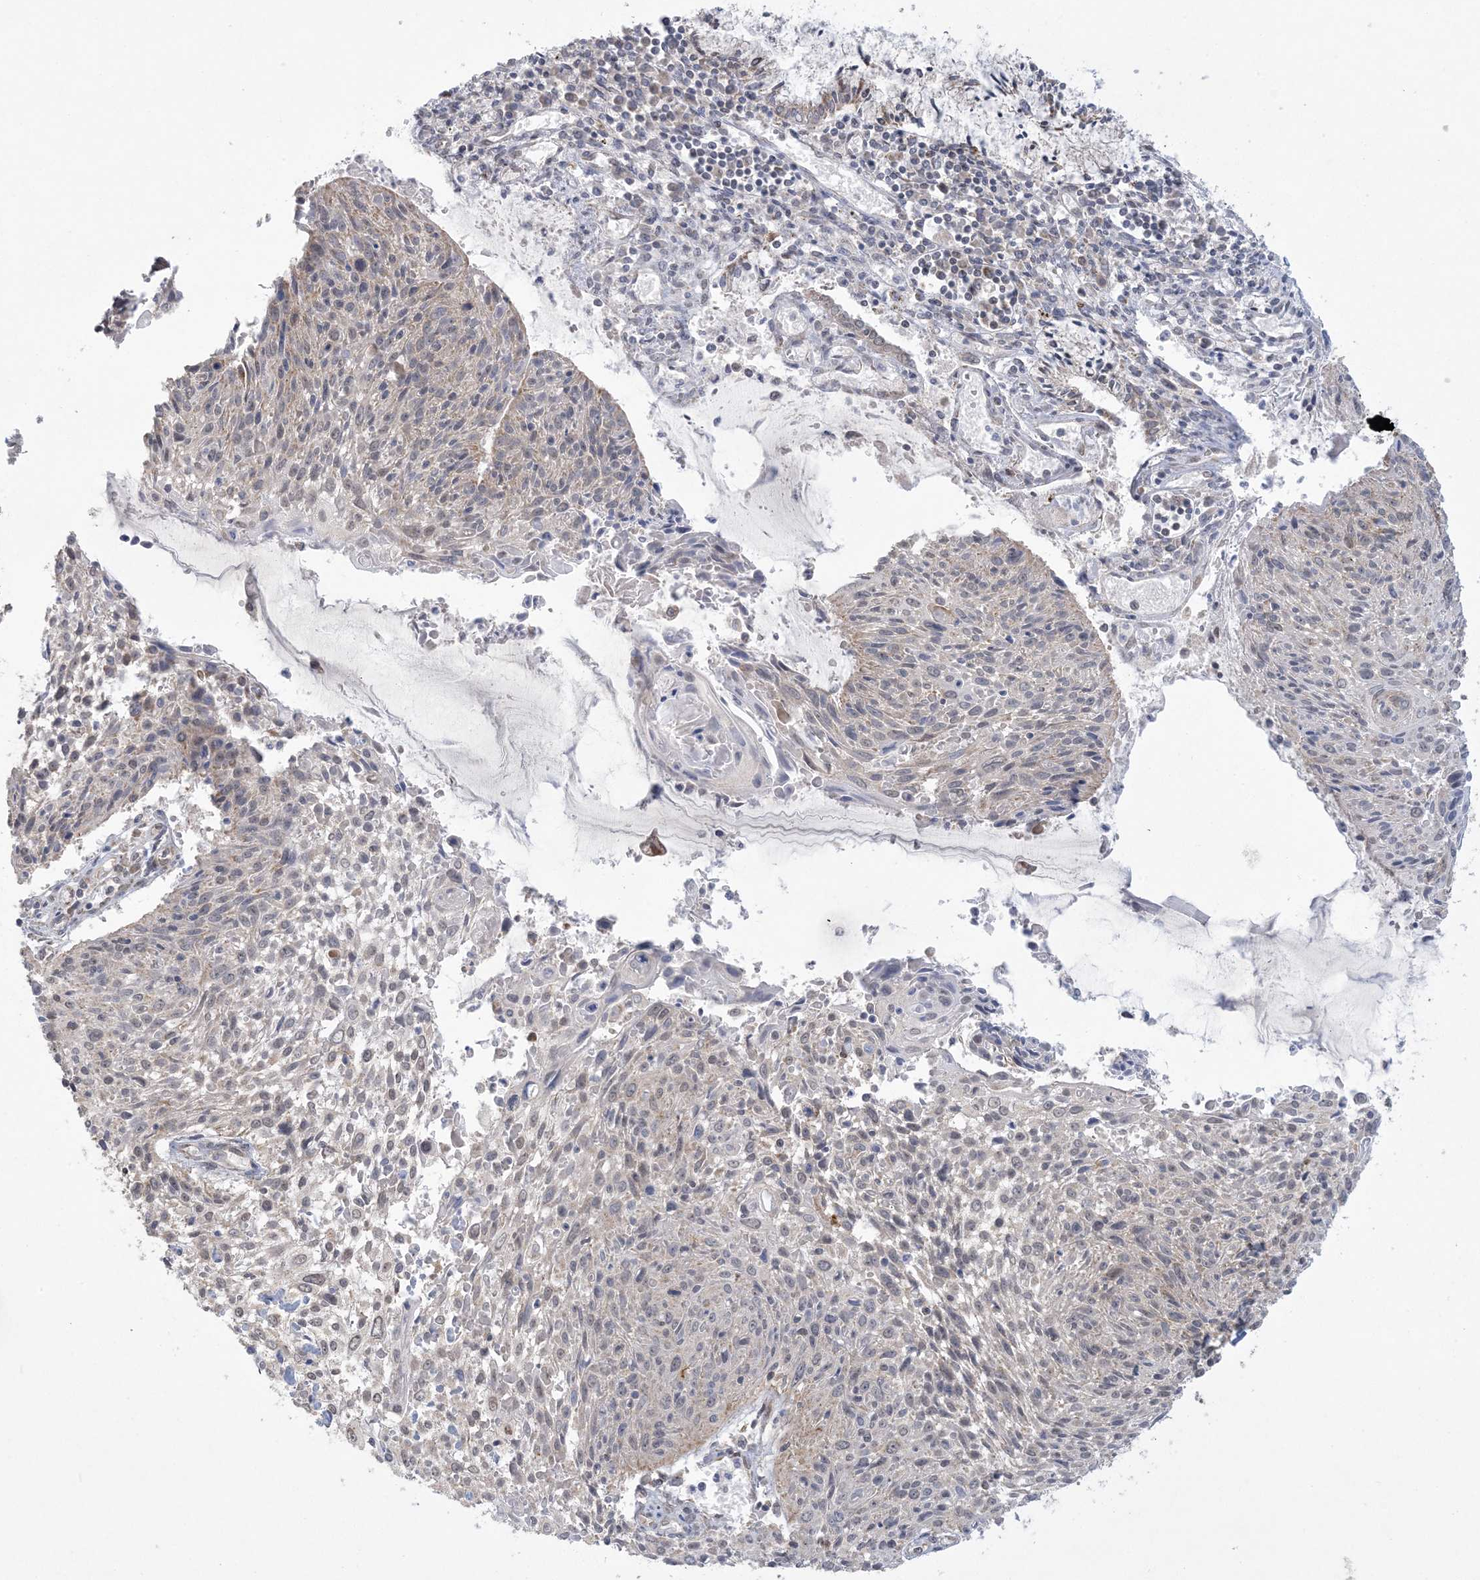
{"staining": {"intensity": "weak", "quantity": "<25%", "location": "cytoplasmic/membranous,nuclear"}, "tissue": "cervical cancer", "cell_type": "Tumor cells", "image_type": "cancer", "snomed": [{"axis": "morphology", "description": "Squamous cell carcinoma, NOS"}, {"axis": "topography", "description": "Cervix"}], "caption": "High power microscopy micrograph of an immunohistochemistry photomicrograph of cervical cancer, revealing no significant expression in tumor cells.", "gene": "TRMT10C", "patient": {"sex": "female", "age": 51}}